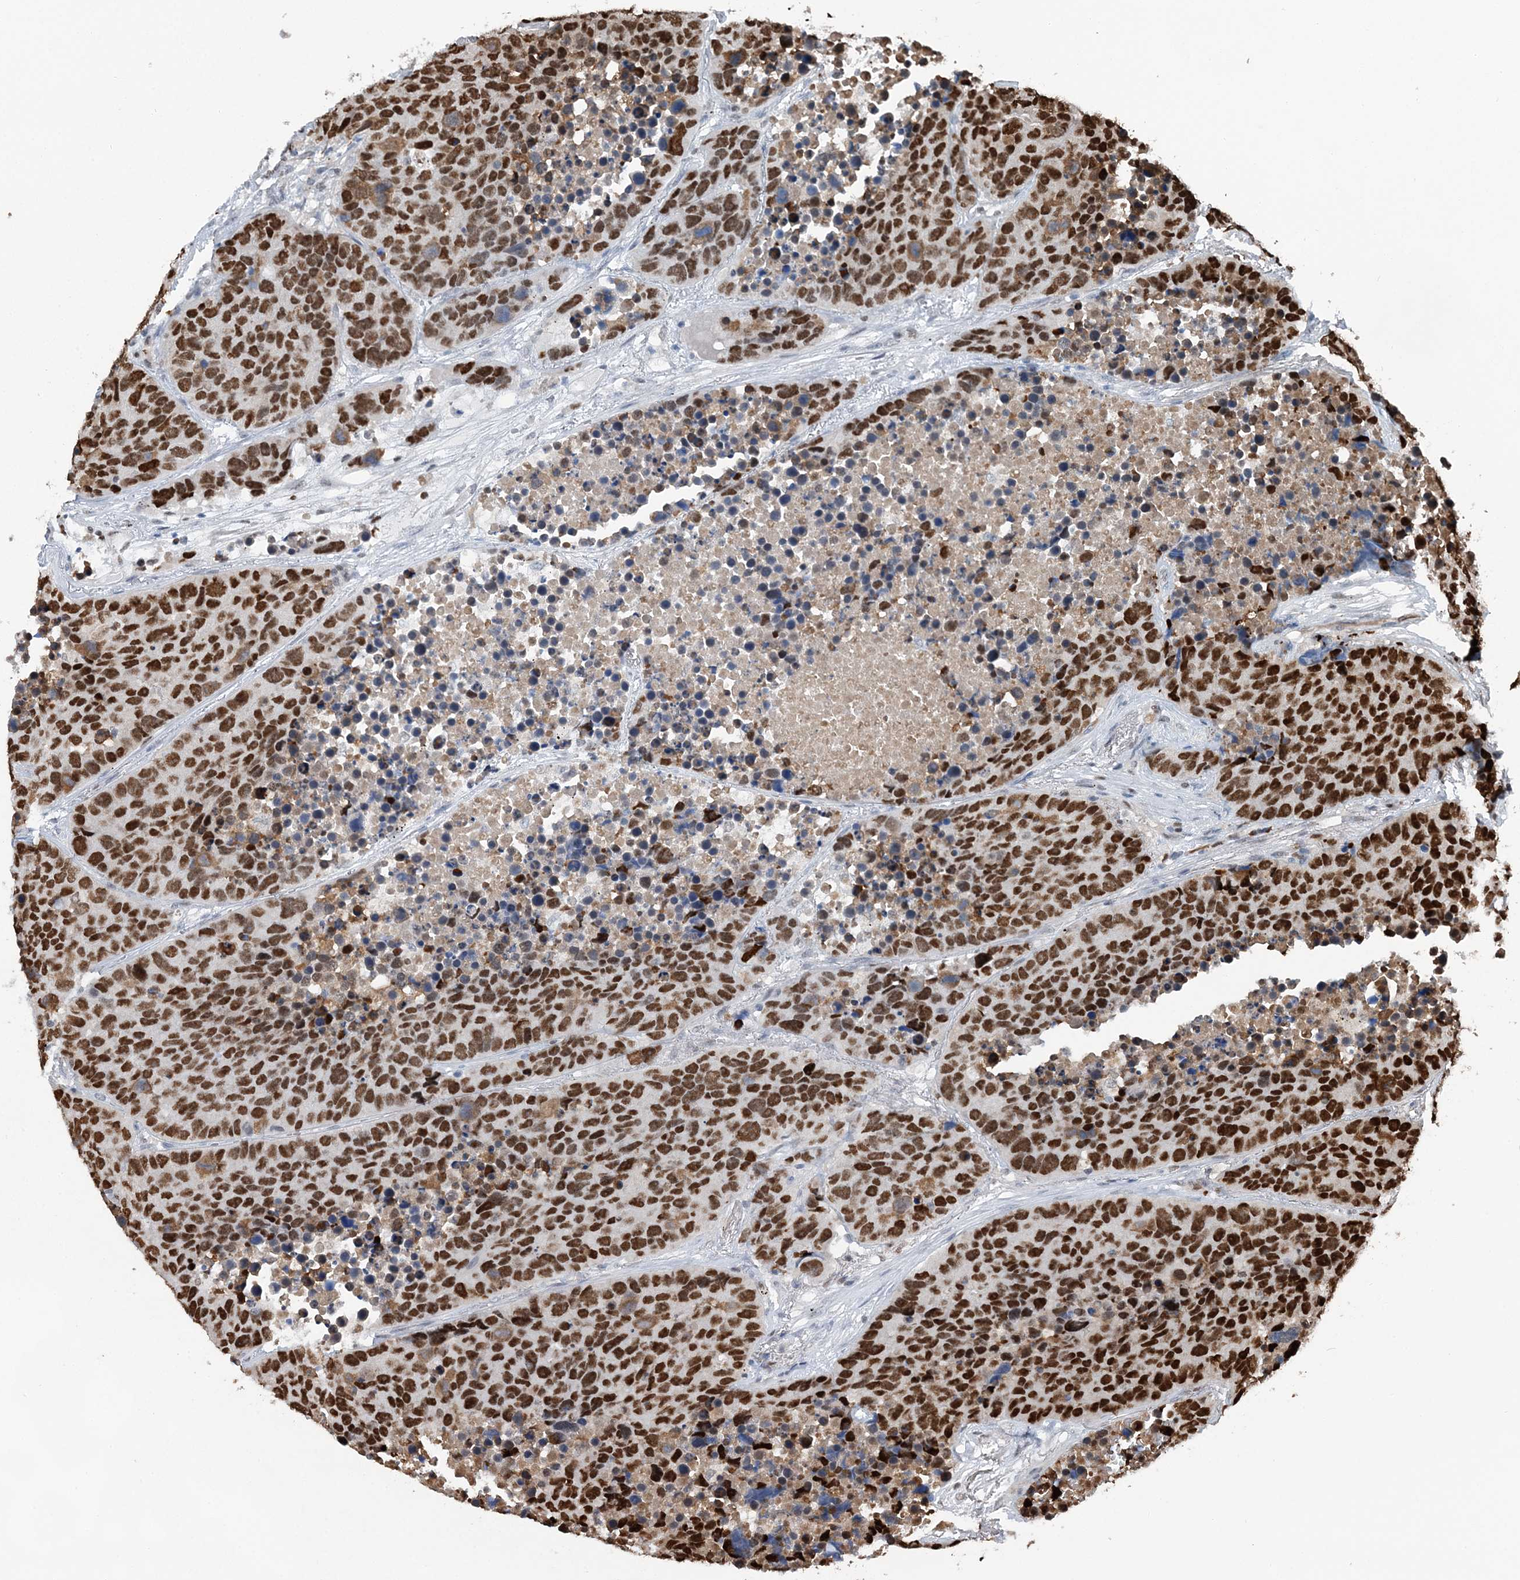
{"staining": {"intensity": "strong", "quantity": ">75%", "location": "nuclear"}, "tissue": "carcinoid", "cell_type": "Tumor cells", "image_type": "cancer", "snomed": [{"axis": "morphology", "description": "Carcinoid, malignant, NOS"}, {"axis": "topography", "description": "Lung"}], "caption": "High-power microscopy captured an IHC histopathology image of malignant carcinoid, revealing strong nuclear expression in about >75% of tumor cells.", "gene": "HAT1", "patient": {"sex": "male", "age": 60}}